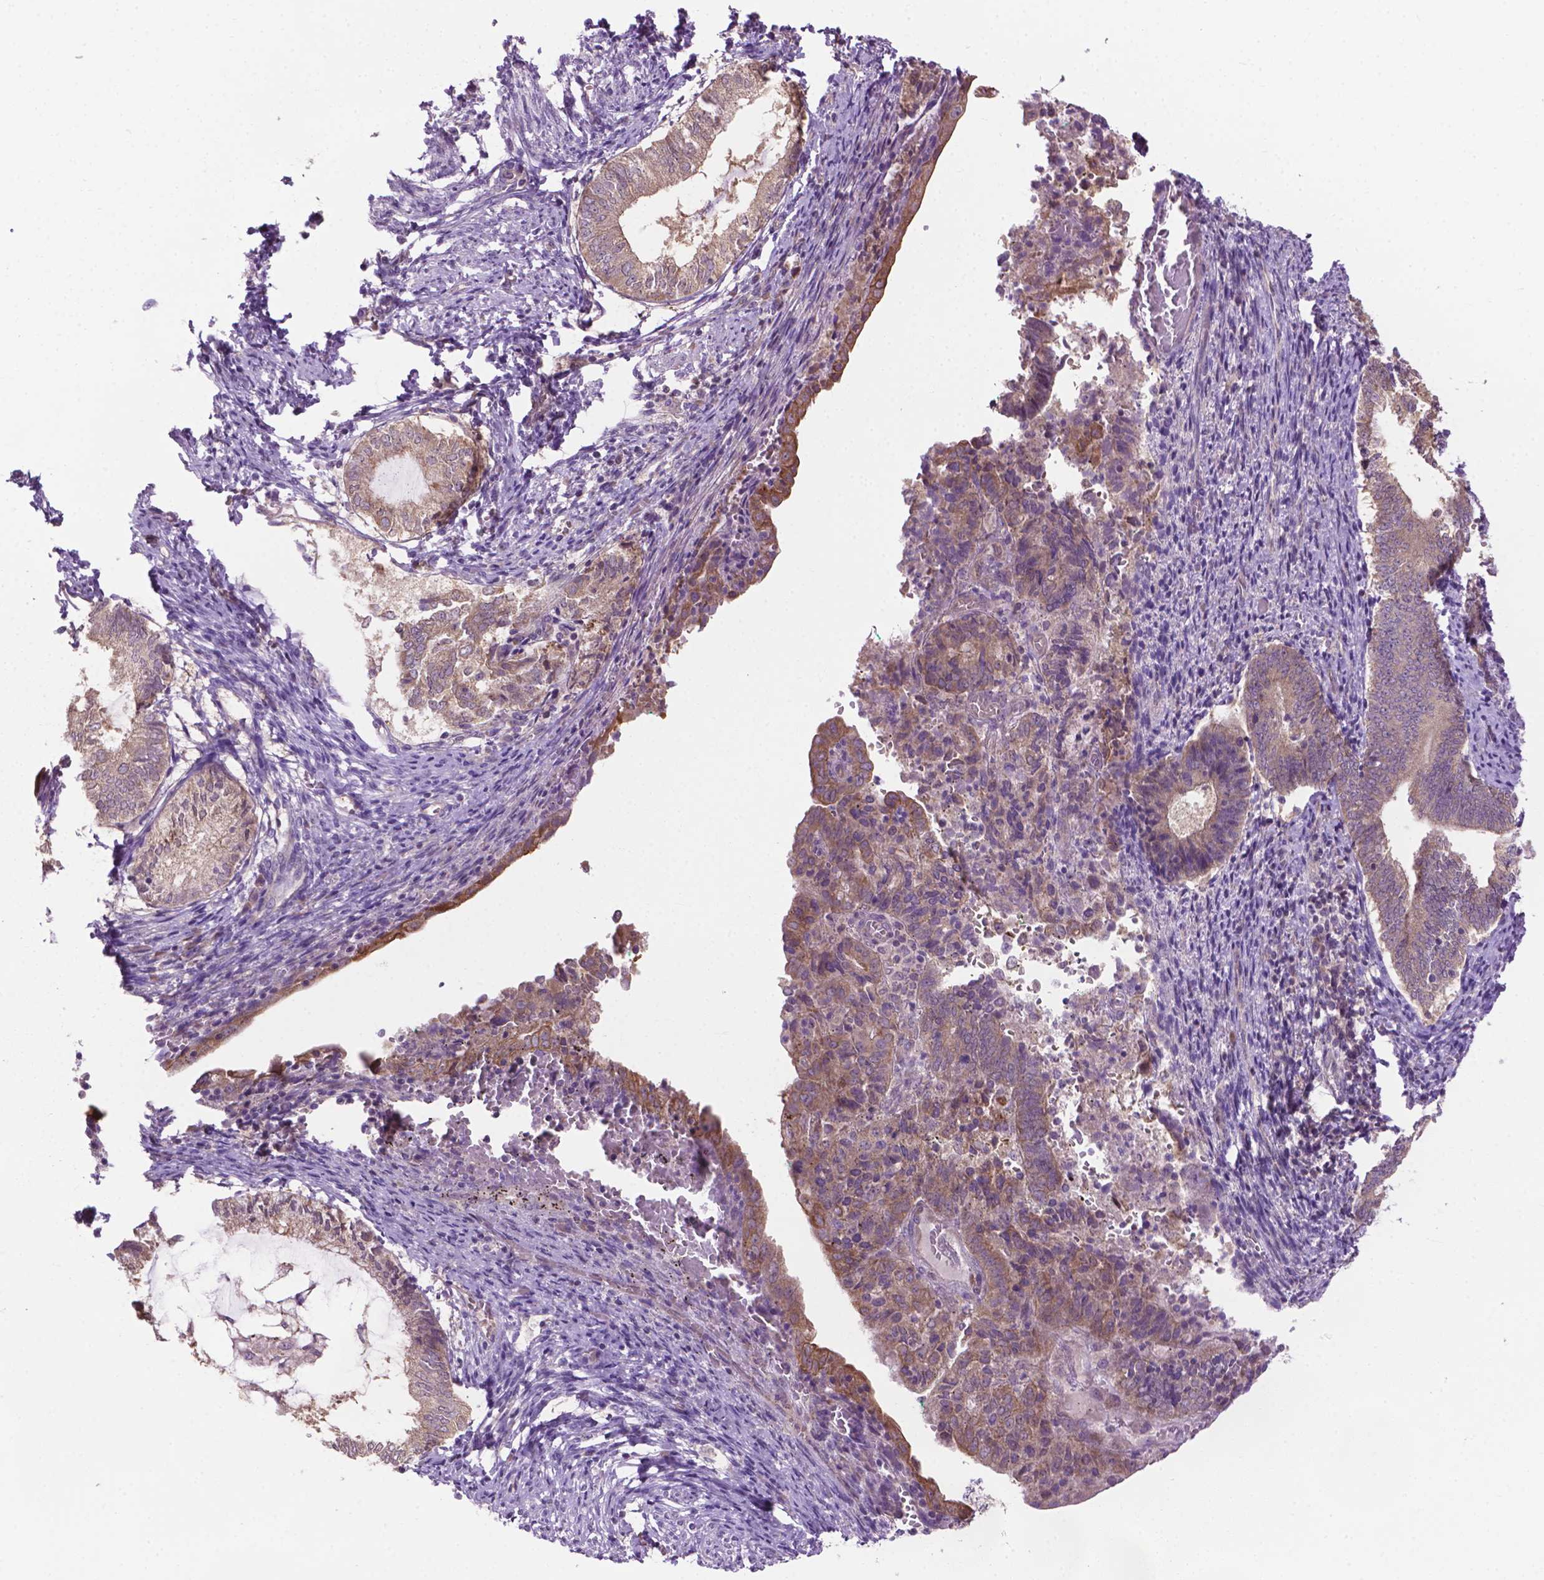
{"staining": {"intensity": "negative", "quantity": "none", "location": "none"}, "tissue": "endometrium", "cell_type": "Cells in endometrial stroma", "image_type": "normal", "snomed": [{"axis": "morphology", "description": "Normal tissue, NOS"}, {"axis": "topography", "description": "Endometrium"}], "caption": "DAB immunohistochemical staining of unremarkable human endometrium reveals no significant expression in cells in endometrial stroma. (DAB (3,3'-diaminobenzidine) IHC with hematoxylin counter stain).", "gene": "MZT1", "patient": {"sex": "female", "age": 50}}